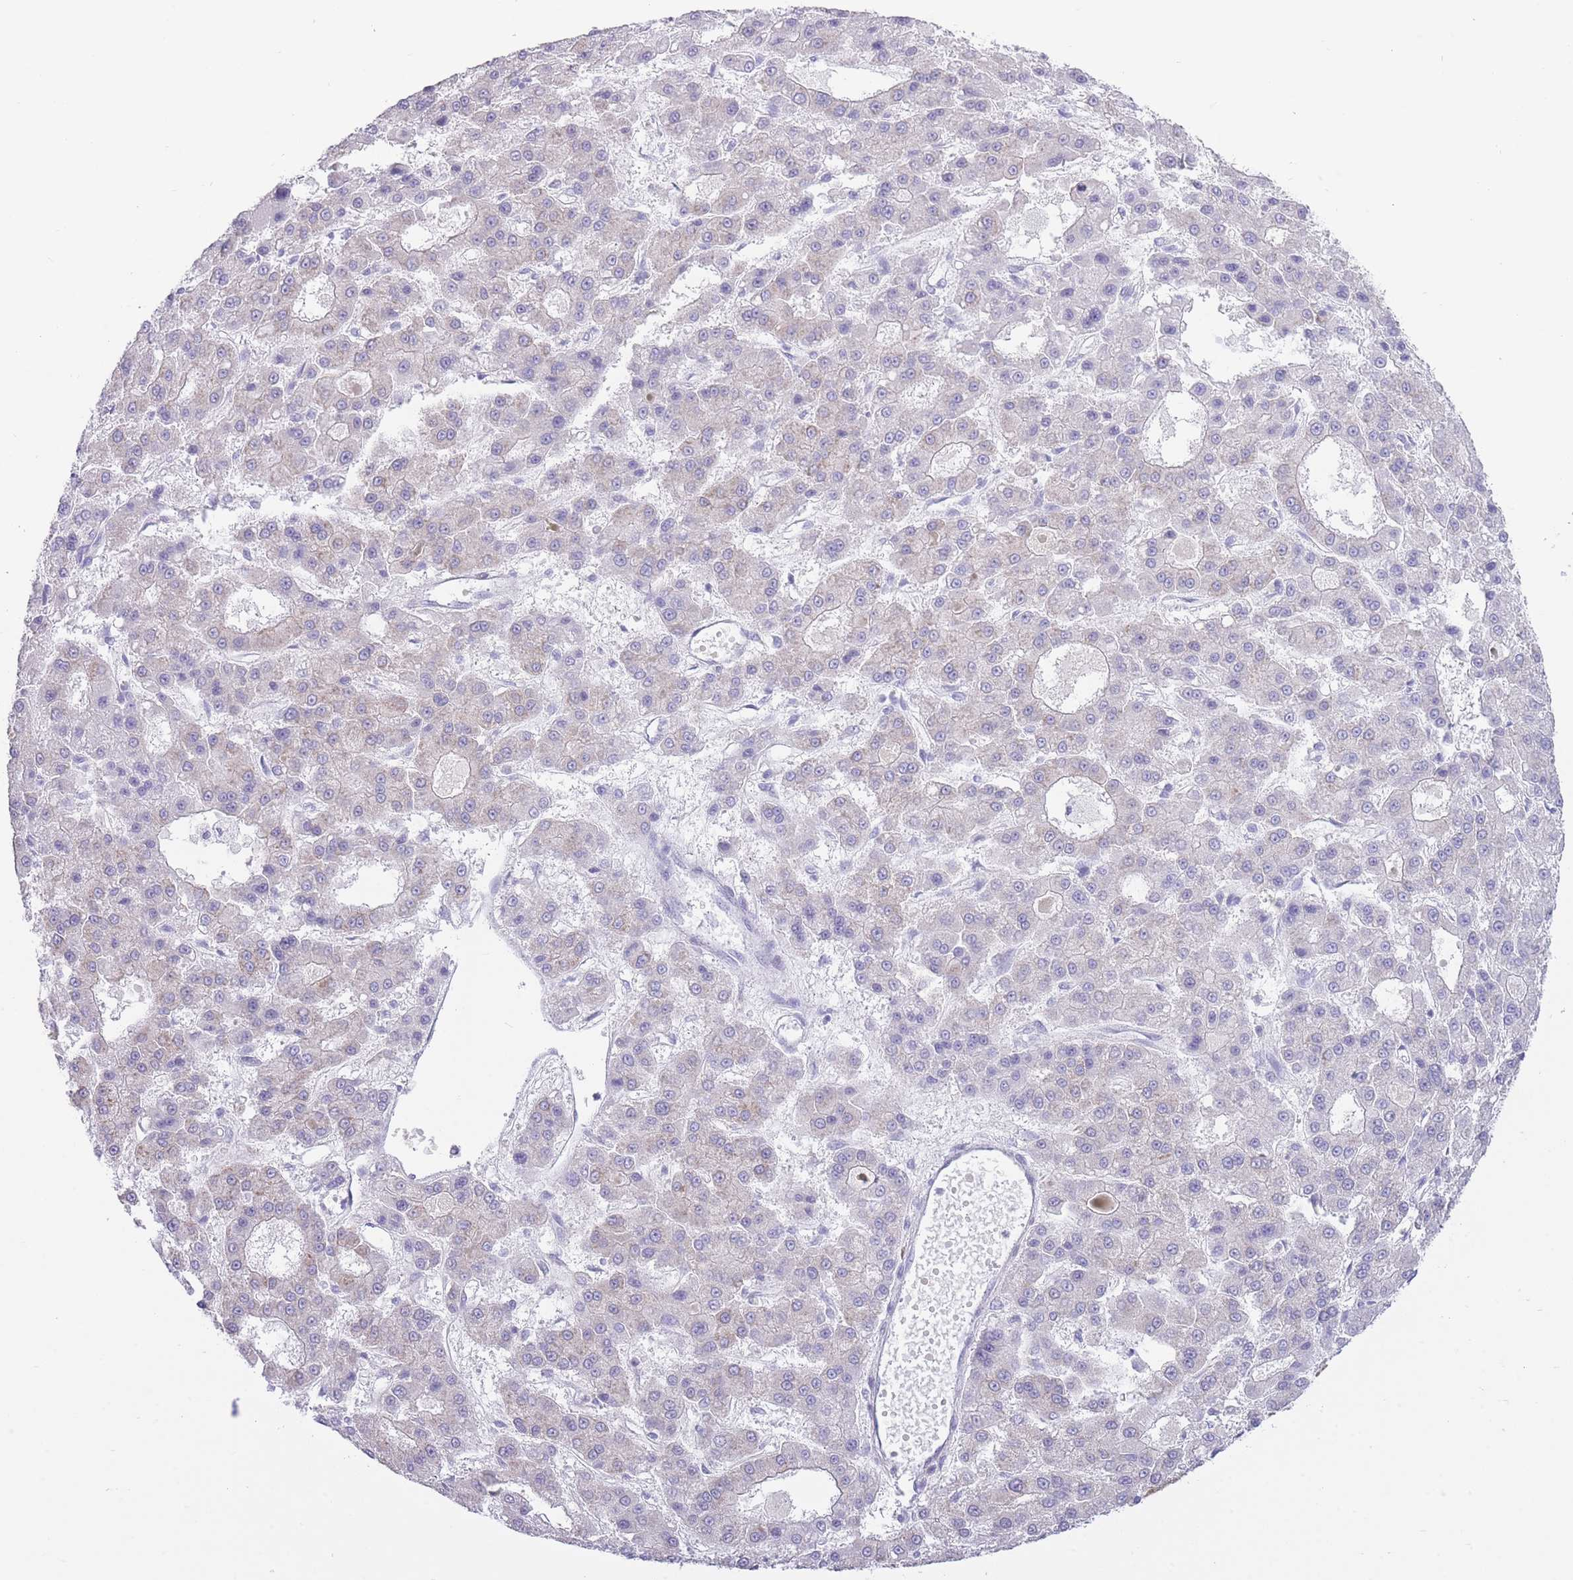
{"staining": {"intensity": "negative", "quantity": "none", "location": "none"}, "tissue": "liver cancer", "cell_type": "Tumor cells", "image_type": "cancer", "snomed": [{"axis": "morphology", "description": "Carcinoma, Hepatocellular, NOS"}, {"axis": "topography", "description": "Liver"}], "caption": "Liver hepatocellular carcinoma was stained to show a protein in brown. There is no significant positivity in tumor cells.", "gene": "ZNF501", "patient": {"sex": "male", "age": 70}}